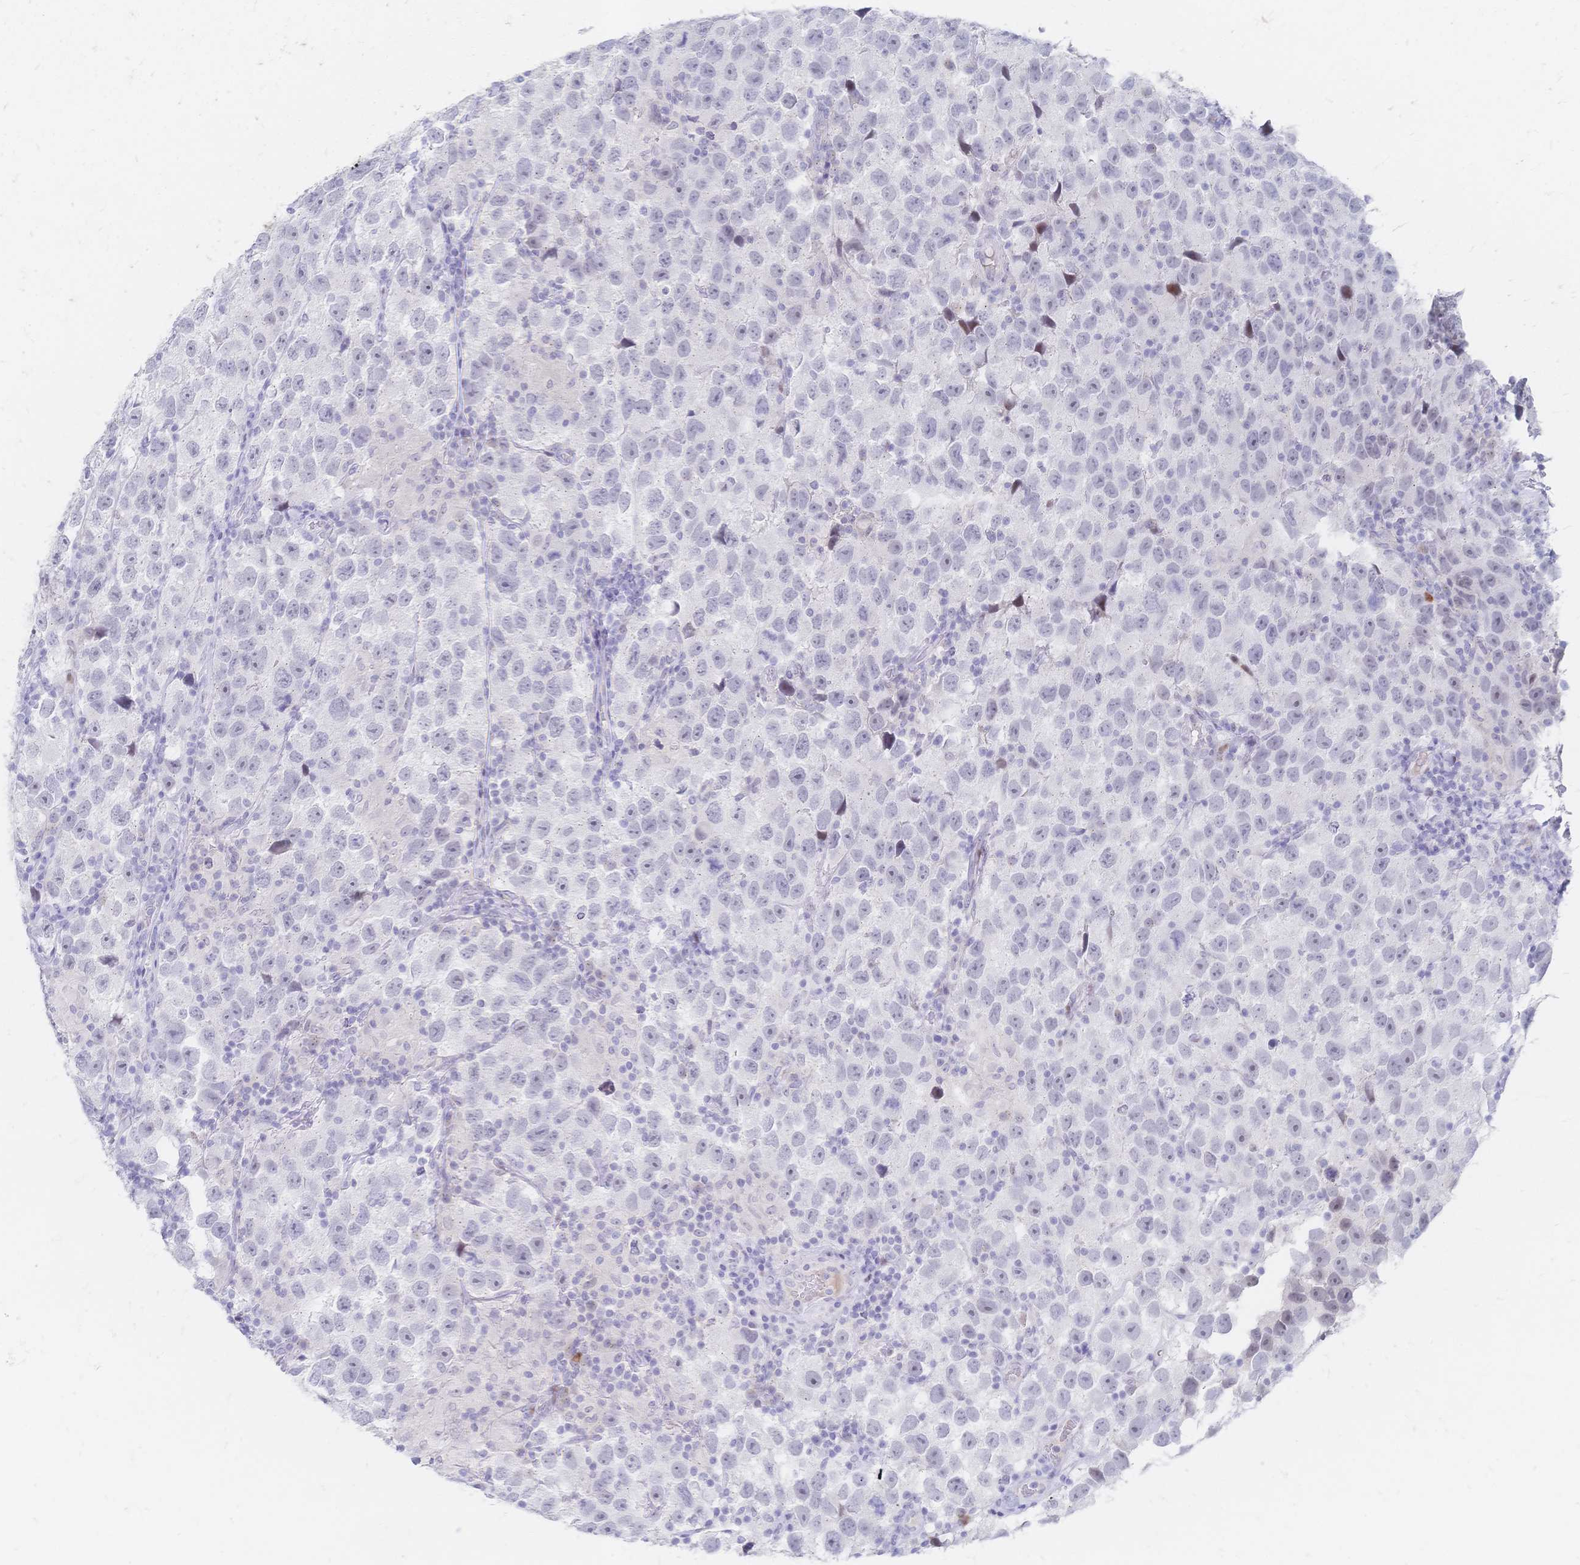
{"staining": {"intensity": "negative", "quantity": "none", "location": "none"}, "tissue": "testis cancer", "cell_type": "Tumor cells", "image_type": "cancer", "snomed": [{"axis": "morphology", "description": "Seminoma, NOS"}, {"axis": "topography", "description": "Testis"}], "caption": "Immunohistochemical staining of testis cancer (seminoma) reveals no significant staining in tumor cells.", "gene": "PSORS1C2", "patient": {"sex": "male", "age": 26}}